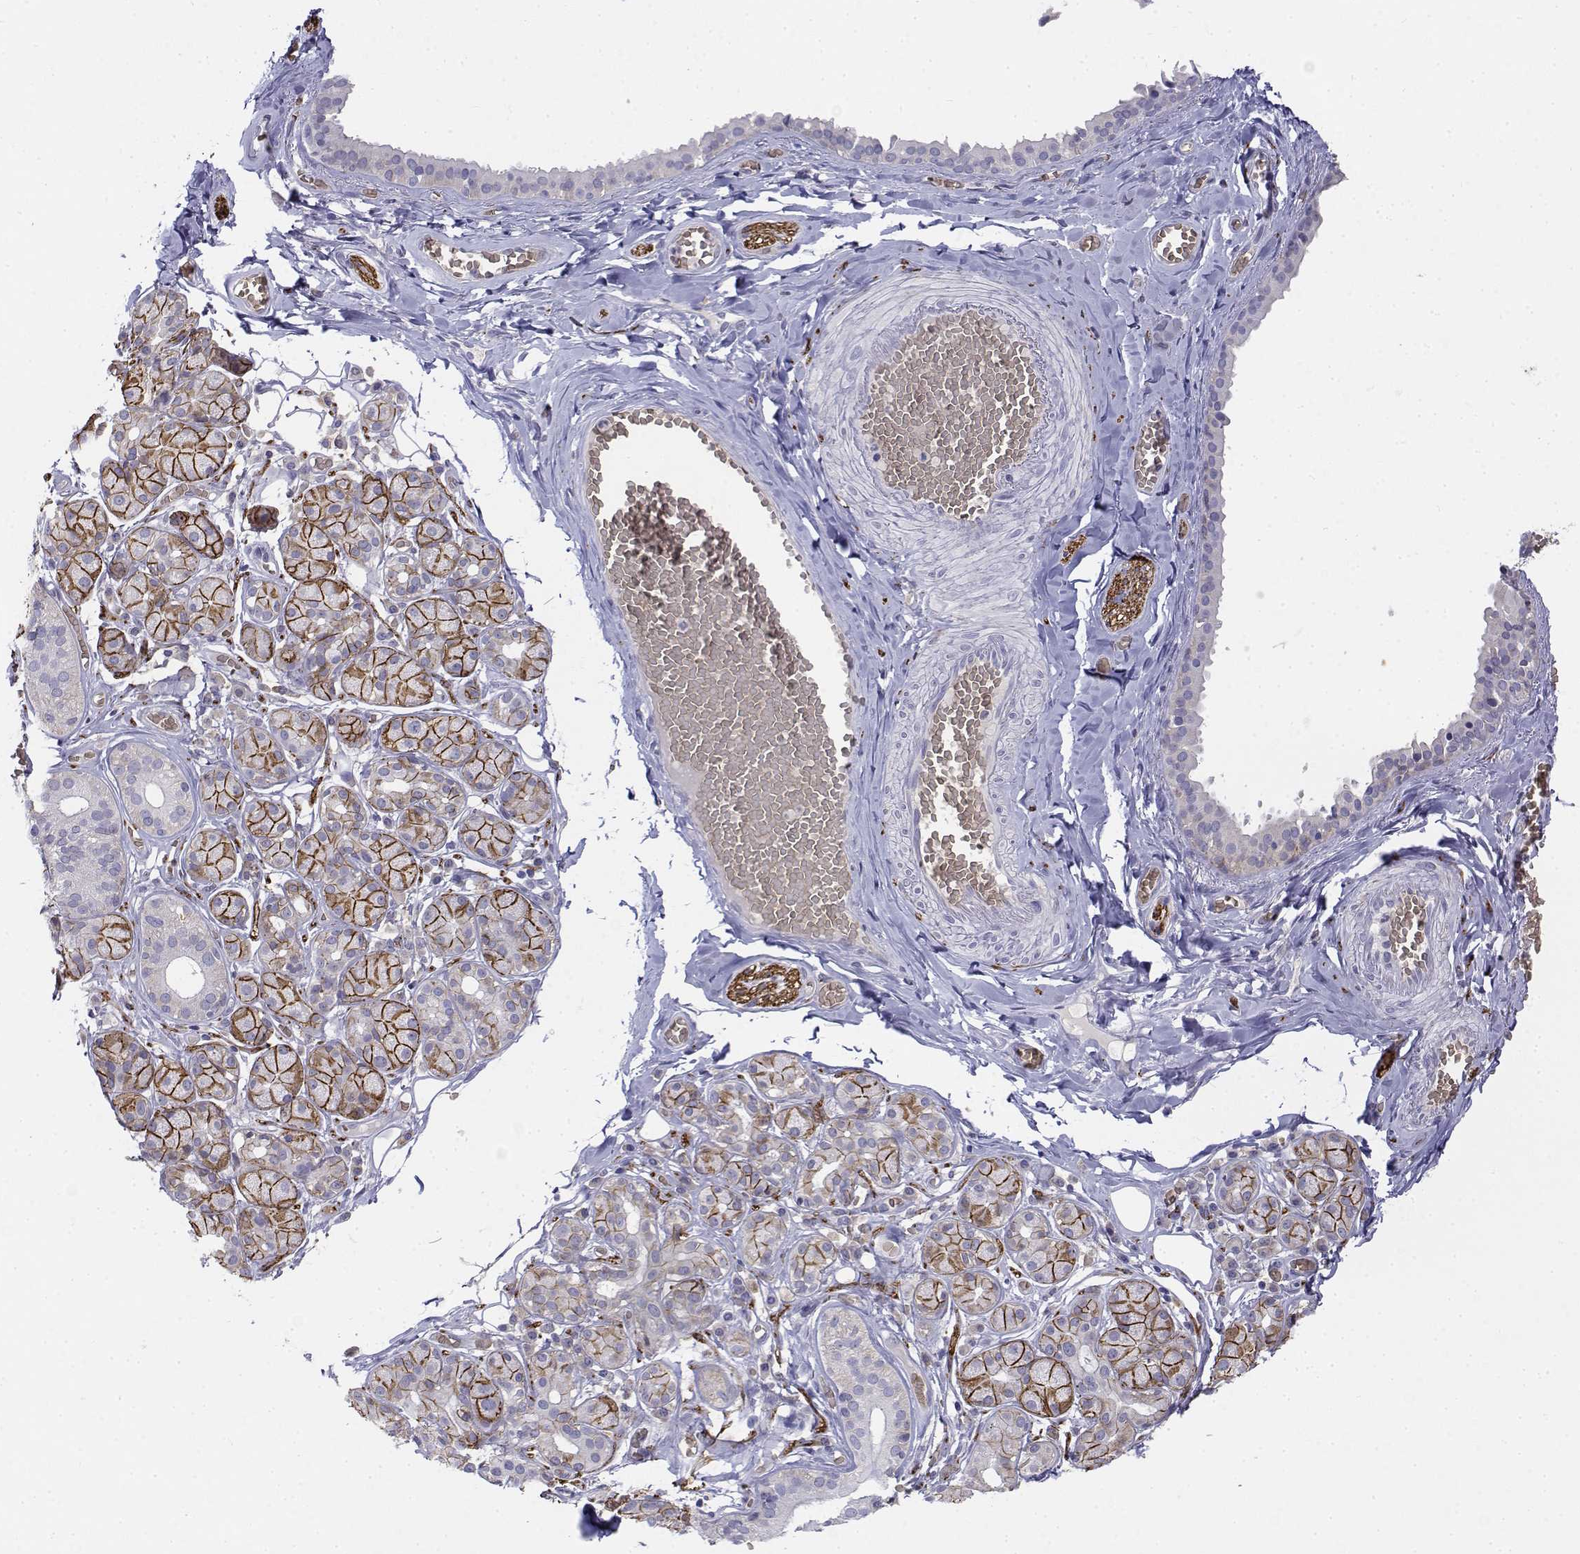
{"staining": {"intensity": "moderate", "quantity": ">75%", "location": "cytoplasmic/membranous"}, "tissue": "salivary gland", "cell_type": "Glandular cells", "image_type": "normal", "snomed": [{"axis": "morphology", "description": "Normal tissue, NOS"}, {"axis": "topography", "description": "Salivary gland"}, {"axis": "topography", "description": "Peripheral nerve tissue"}], "caption": "Immunohistochemistry (IHC) photomicrograph of benign salivary gland: salivary gland stained using IHC demonstrates medium levels of moderate protein expression localized specifically in the cytoplasmic/membranous of glandular cells, appearing as a cytoplasmic/membranous brown color.", "gene": "CADM1", "patient": {"sex": "male", "age": 71}}